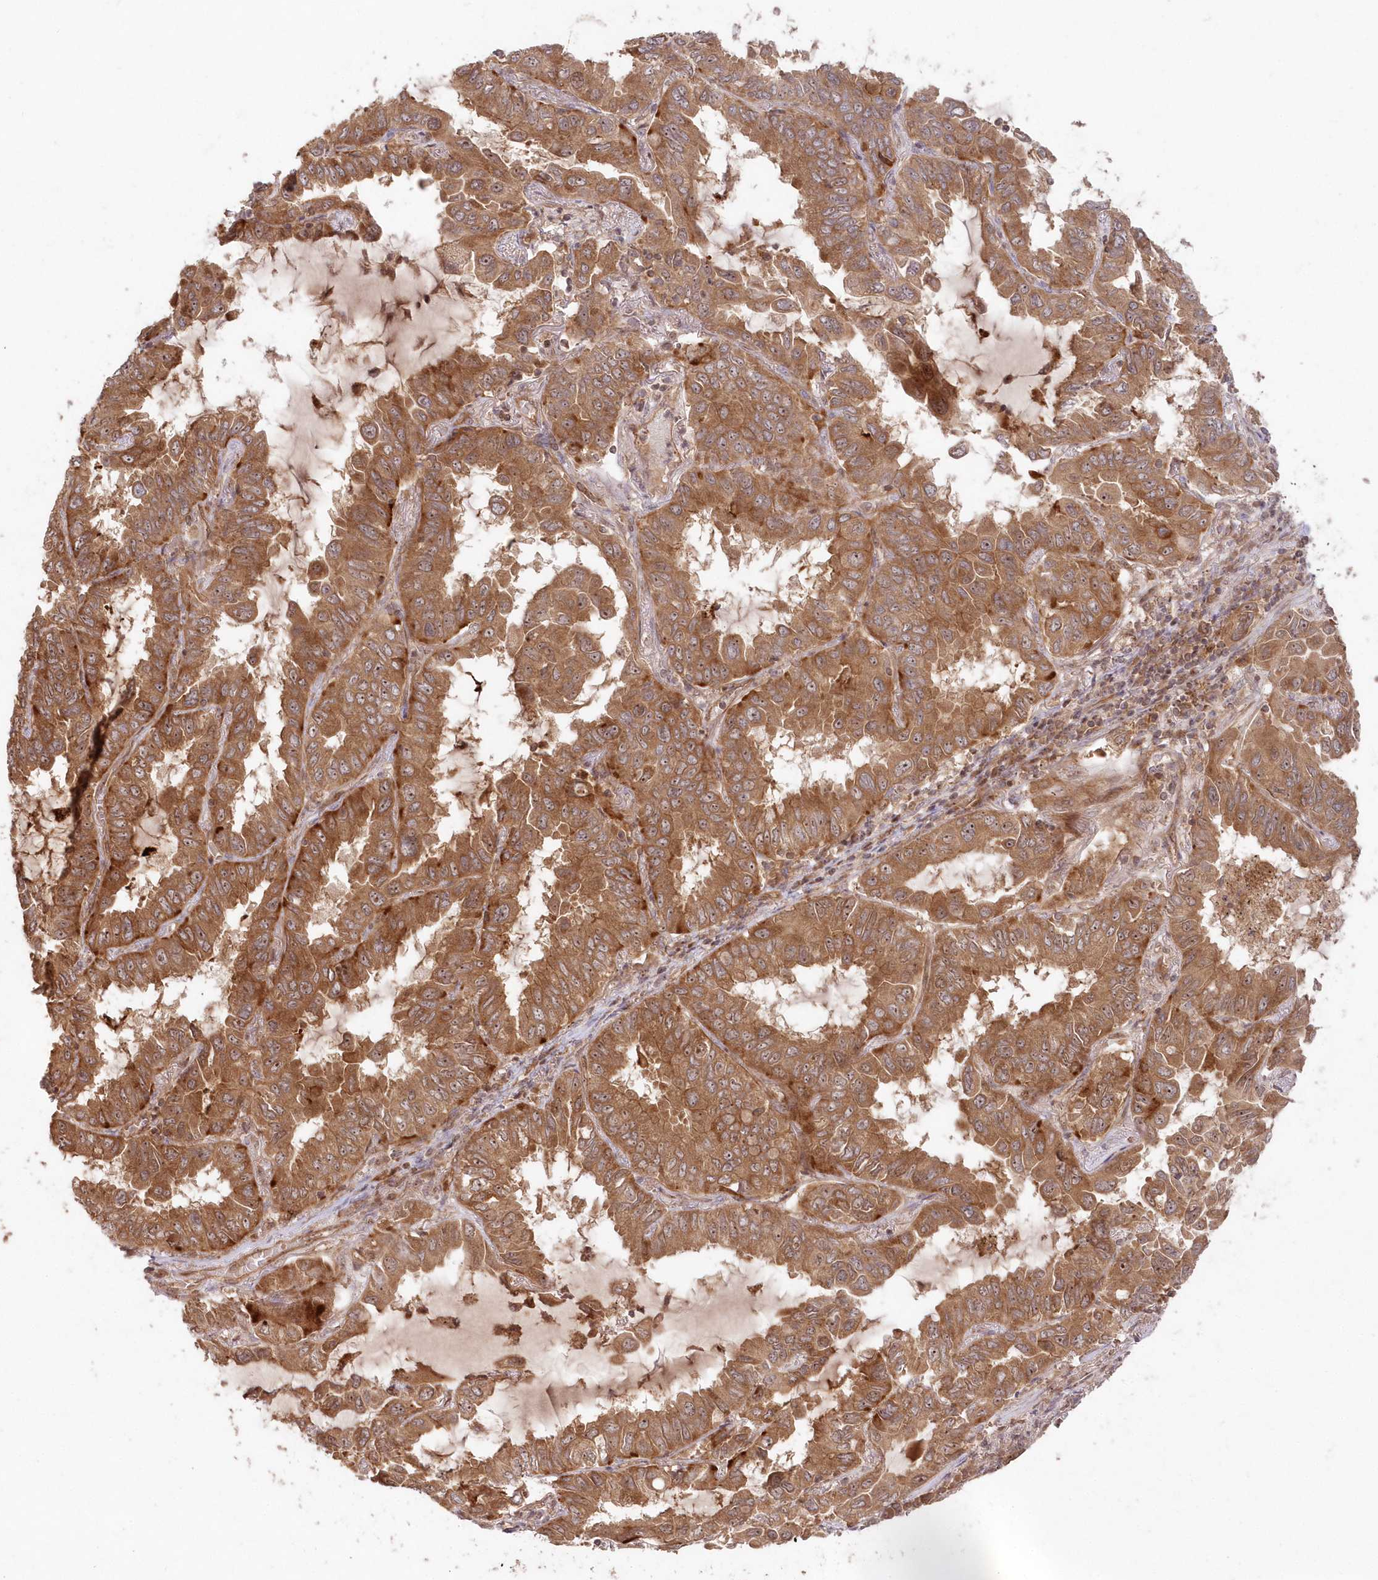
{"staining": {"intensity": "moderate", "quantity": ">75%", "location": "cytoplasmic/membranous,nuclear"}, "tissue": "lung cancer", "cell_type": "Tumor cells", "image_type": "cancer", "snomed": [{"axis": "morphology", "description": "Adenocarcinoma, NOS"}, {"axis": "topography", "description": "Lung"}], "caption": "Lung cancer (adenocarcinoma) was stained to show a protein in brown. There is medium levels of moderate cytoplasmic/membranous and nuclear positivity in approximately >75% of tumor cells.", "gene": "SERINC1", "patient": {"sex": "male", "age": 64}}